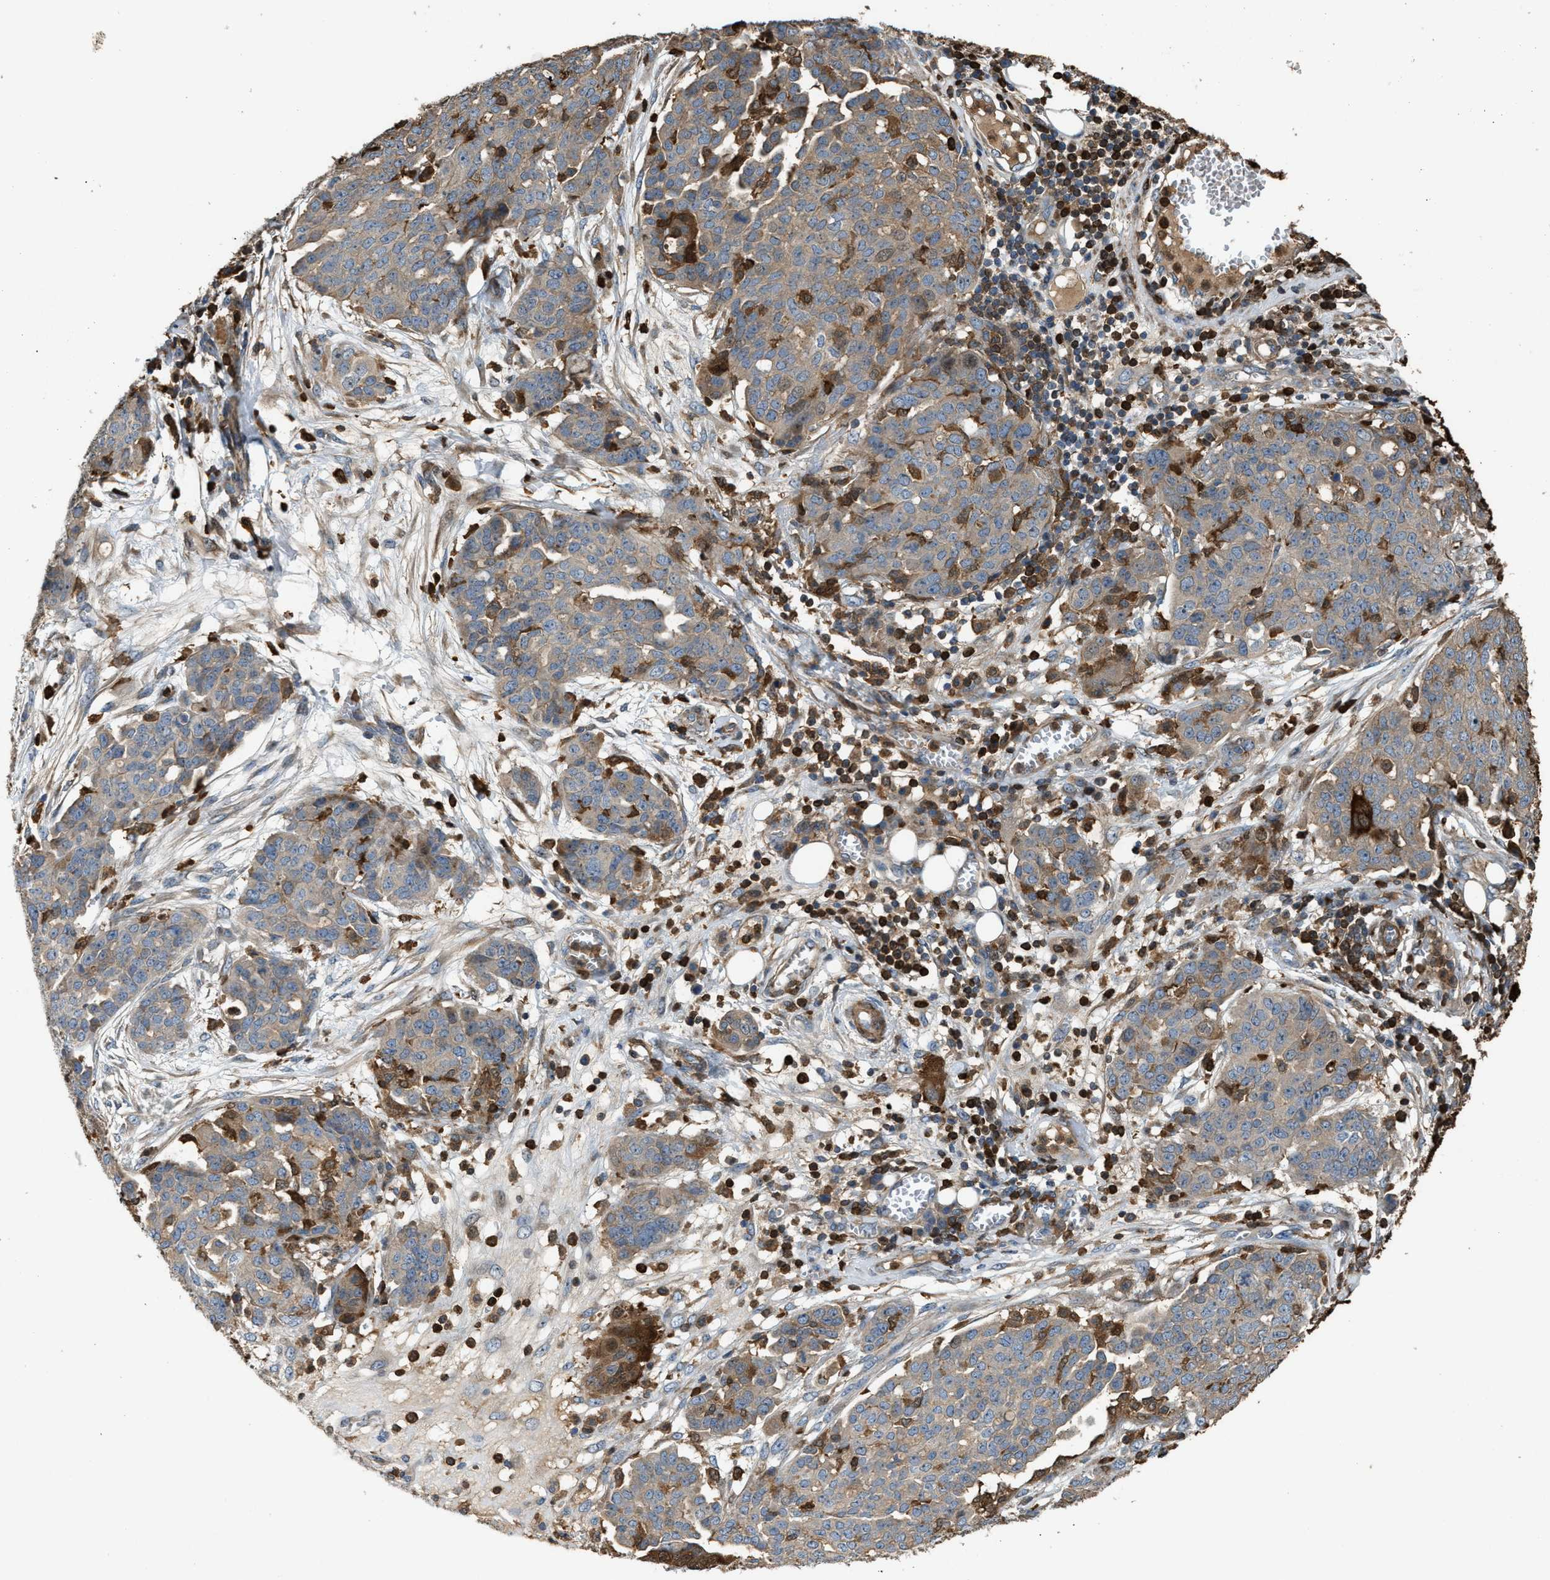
{"staining": {"intensity": "weak", "quantity": "<25%", "location": "cytoplasmic/membranous"}, "tissue": "ovarian cancer", "cell_type": "Tumor cells", "image_type": "cancer", "snomed": [{"axis": "morphology", "description": "Cystadenocarcinoma, serous, NOS"}, {"axis": "topography", "description": "Soft tissue"}, {"axis": "topography", "description": "Ovary"}], "caption": "Tumor cells show no significant staining in ovarian cancer (serous cystadenocarcinoma).", "gene": "SERPINB5", "patient": {"sex": "female", "age": 57}}